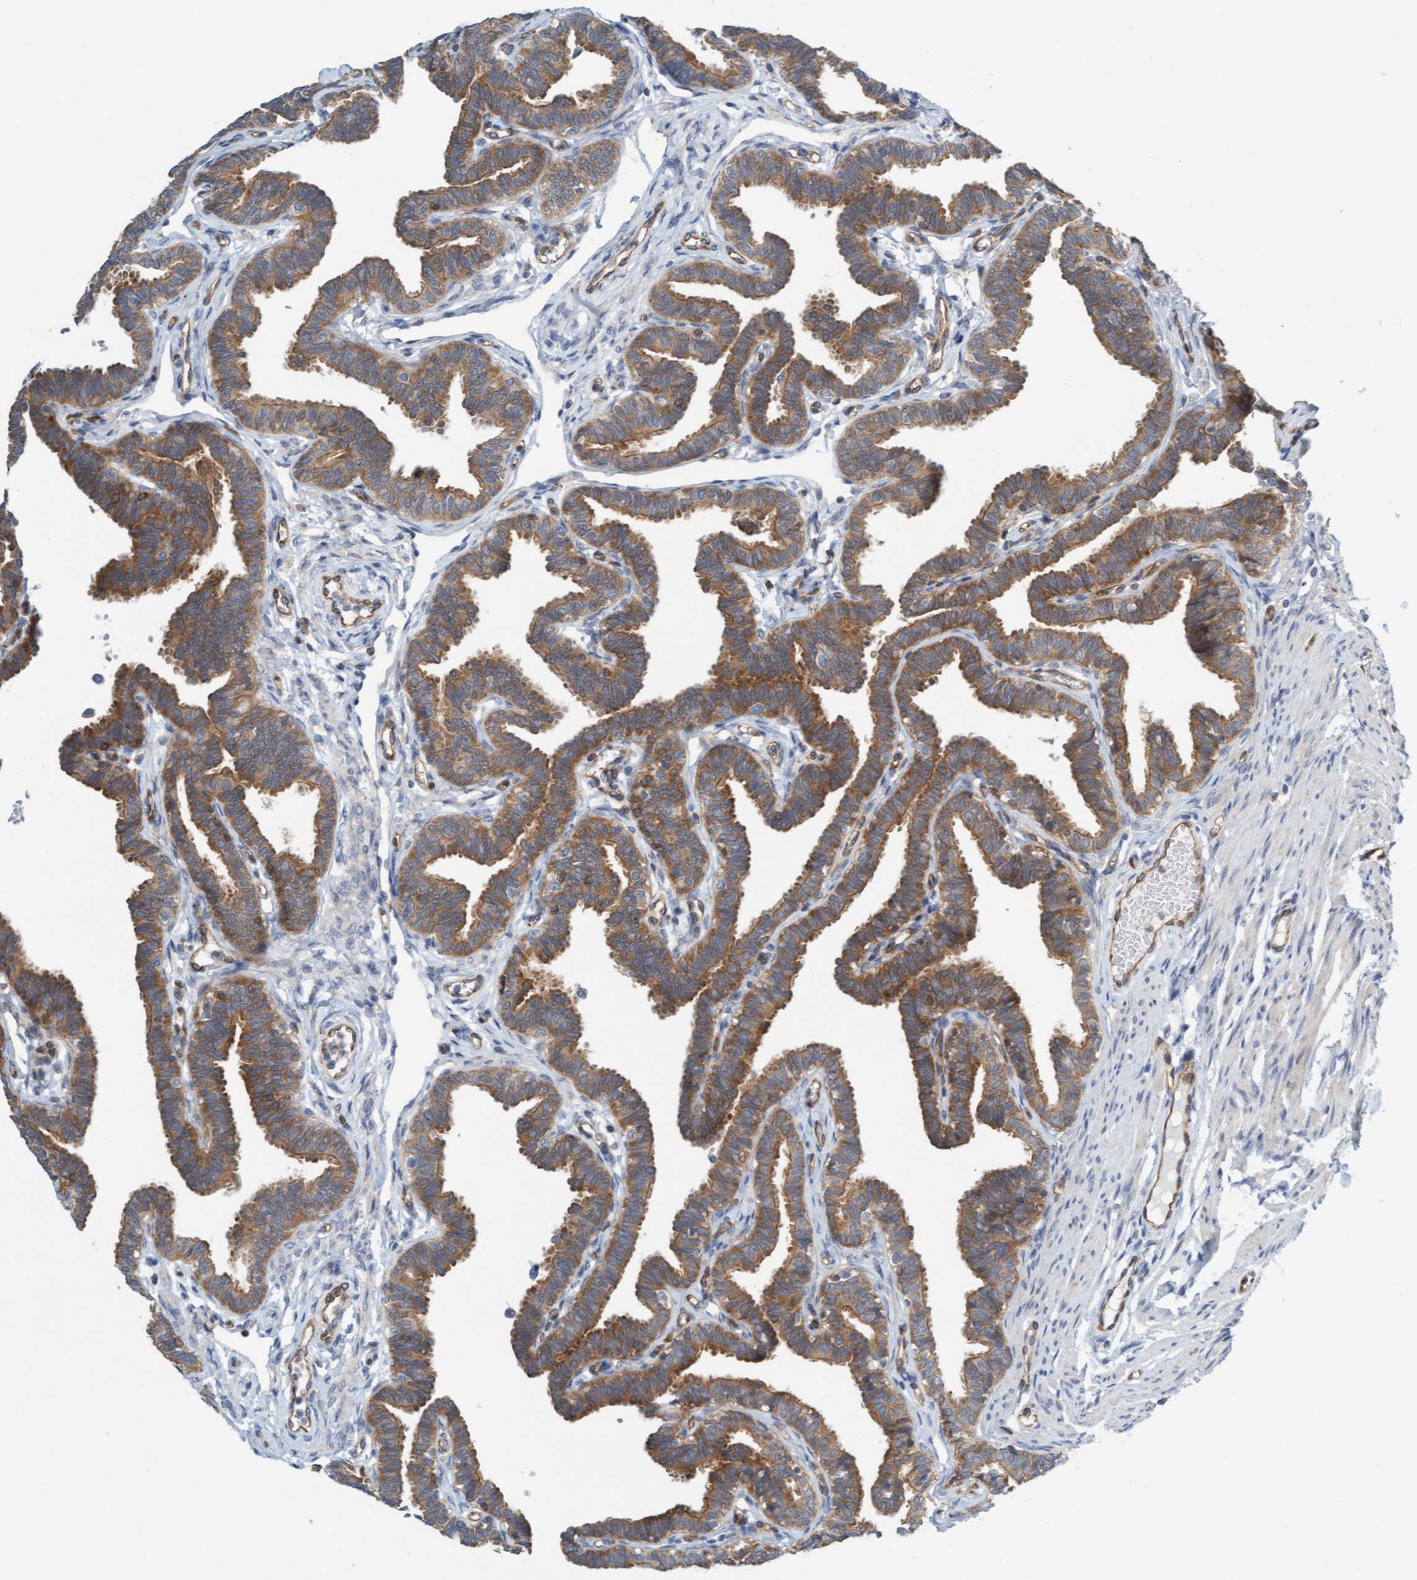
{"staining": {"intensity": "moderate", "quantity": ">75%", "location": "cytoplasmic/membranous"}, "tissue": "fallopian tube", "cell_type": "Glandular cells", "image_type": "normal", "snomed": [{"axis": "morphology", "description": "Normal tissue, NOS"}, {"axis": "topography", "description": "Fallopian tube"}, {"axis": "topography", "description": "Ovary"}], "caption": "Fallopian tube stained with a brown dye reveals moderate cytoplasmic/membranous positive positivity in approximately >75% of glandular cells.", "gene": "PRKD2", "patient": {"sex": "female", "age": 23}}